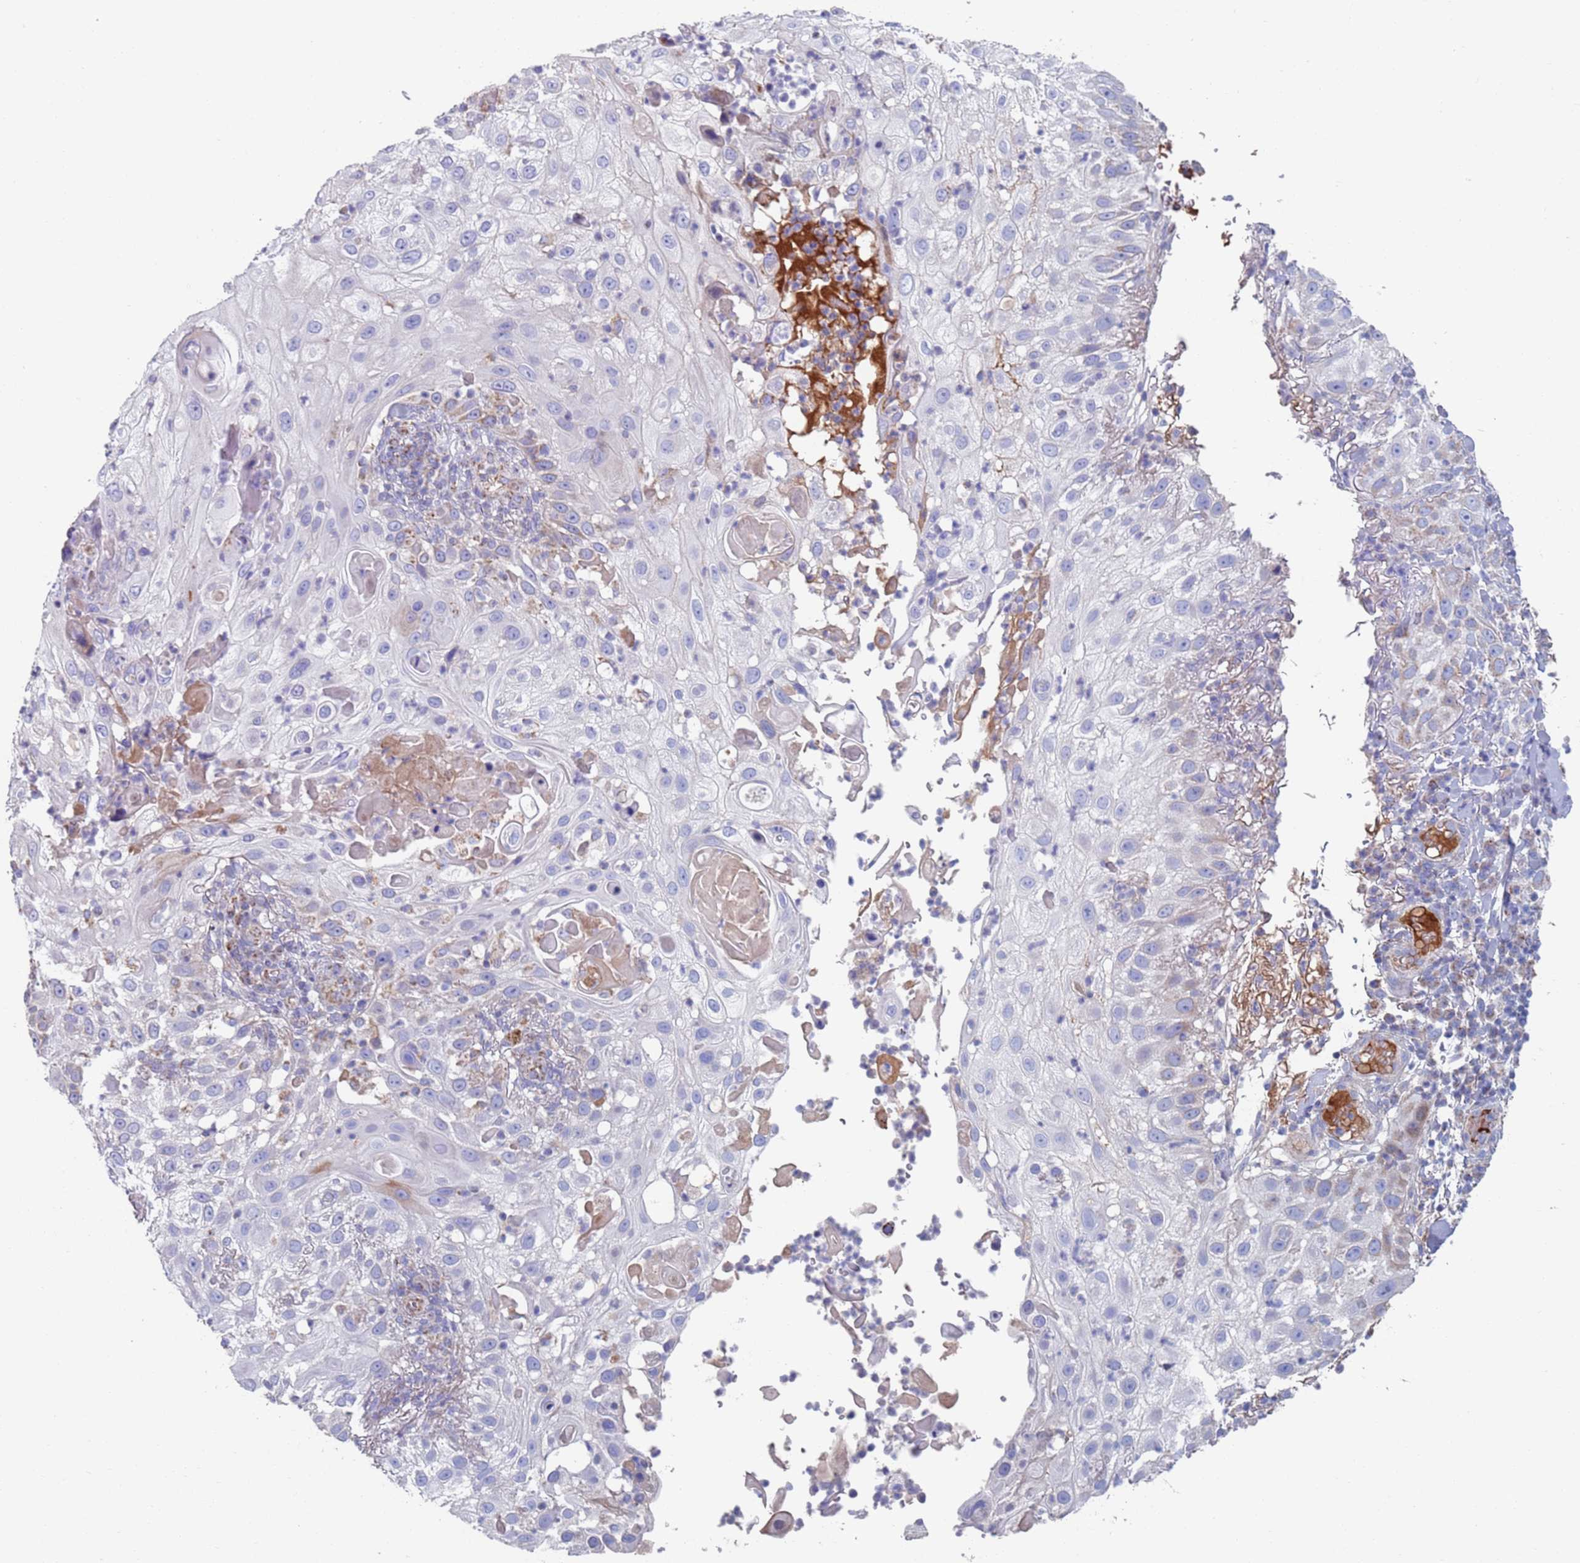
{"staining": {"intensity": "weak", "quantity": "<25%", "location": "cytoplasmic/membranous"}, "tissue": "skin cancer", "cell_type": "Tumor cells", "image_type": "cancer", "snomed": [{"axis": "morphology", "description": "Squamous cell carcinoma, NOS"}, {"axis": "topography", "description": "Skin"}], "caption": "Immunohistochemistry (IHC) histopathology image of neoplastic tissue: human skin cancer (squamous cell carcinoma) stained with DAB demonstrates no significant protein expression in tumor cells.", "gene": "MRPL22", "patient": {"sex": "female", "age": 44}}